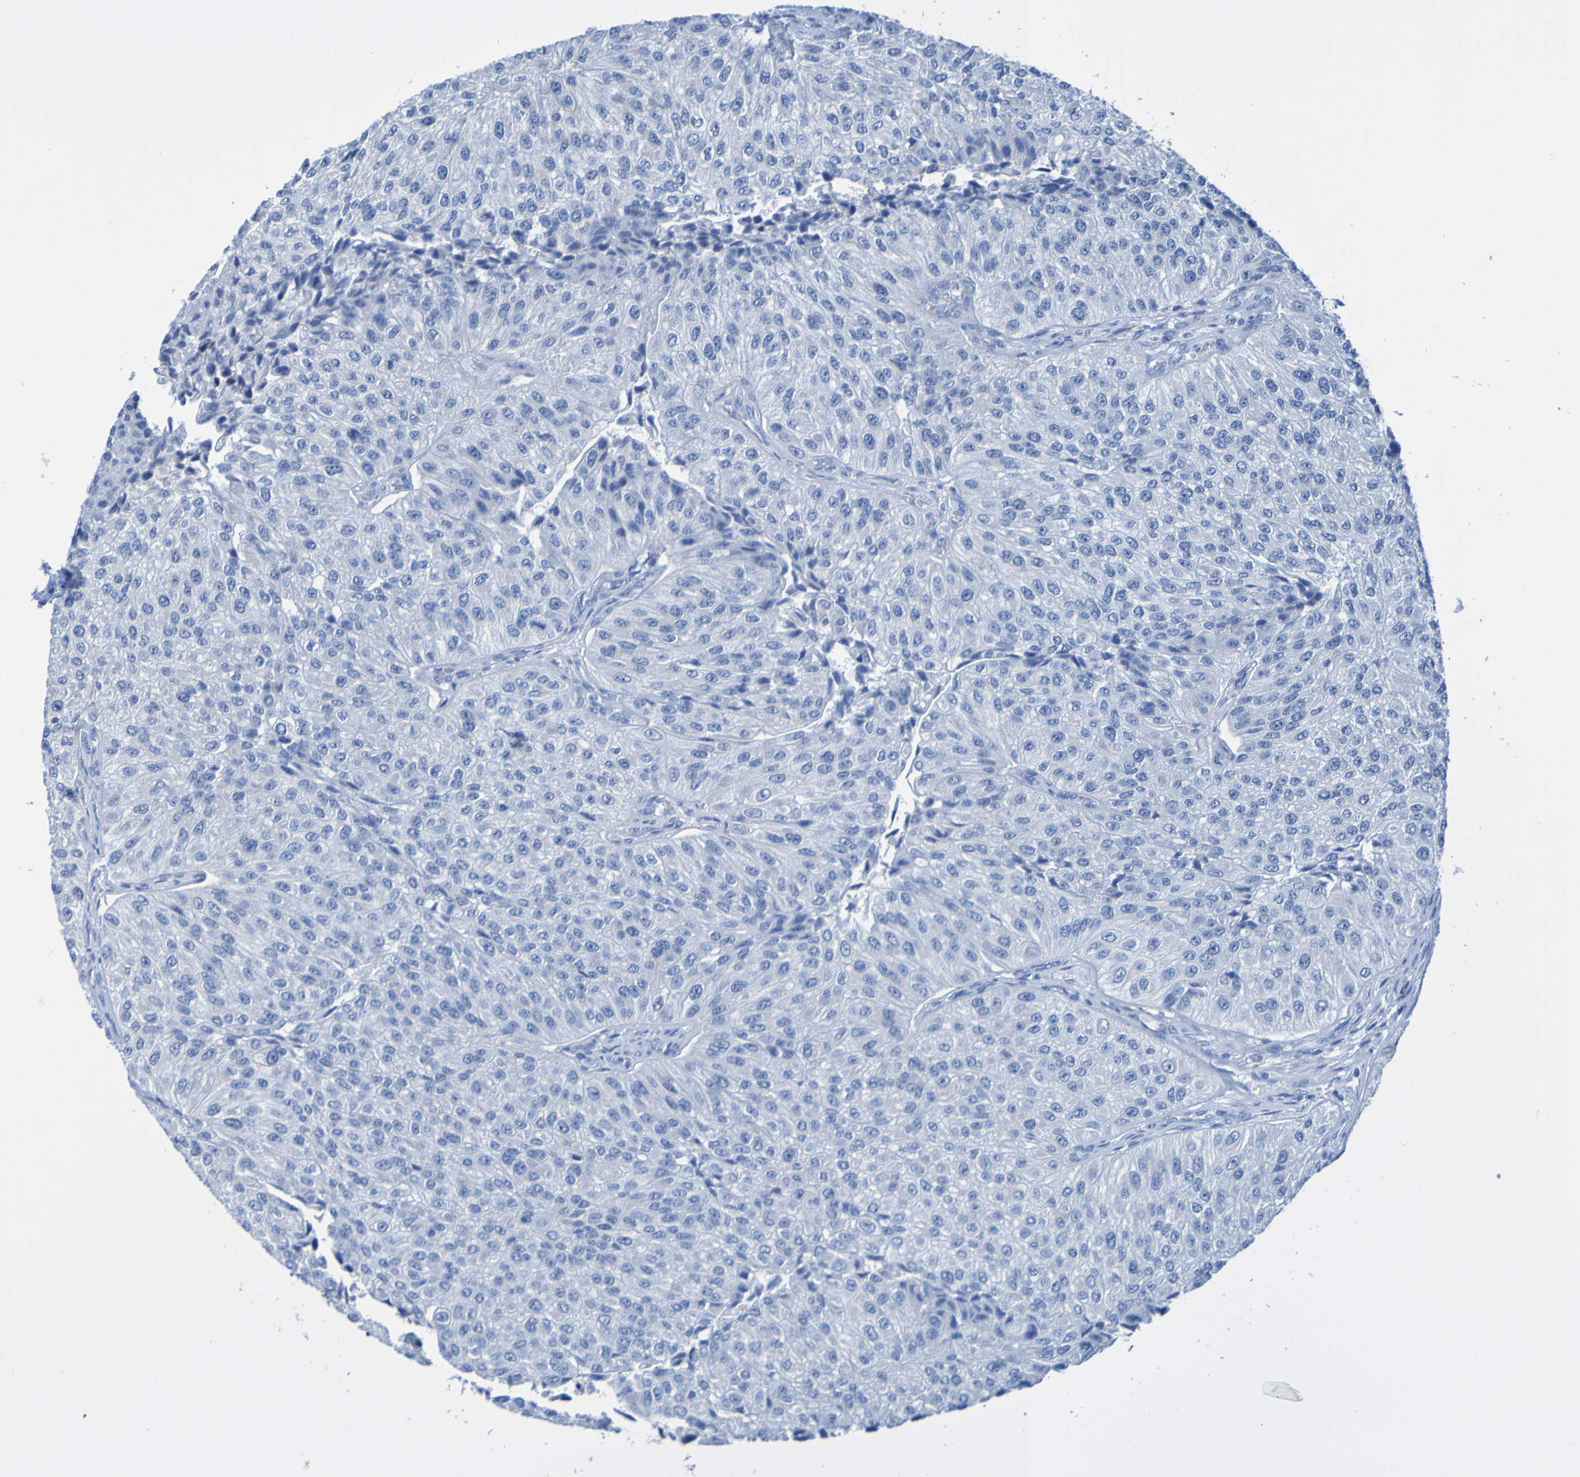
{"staining": {"intensity": "negative", "quantity": "none", "location": "none"}, "tissue": "urothelial cancer", "cell_type": "Tumor cells", "image_type": "cancer", "snomed": [{"axis": "morphology", "description": "Urothelial carcinoma, High grade"}, {"axis": "topography", "description": "Kidney"}, {"axis": "topography", "description": "Urinary bladder"}], "caption": "An immunohistochemistry photomicrograph of urothelial carcinoma (high-grade) is shown. There is no staining in tumor cells of urothelial carcinoma (high-grade).", "gene": "ACMSD", "patient": {"sex": "male", "age": 77}}